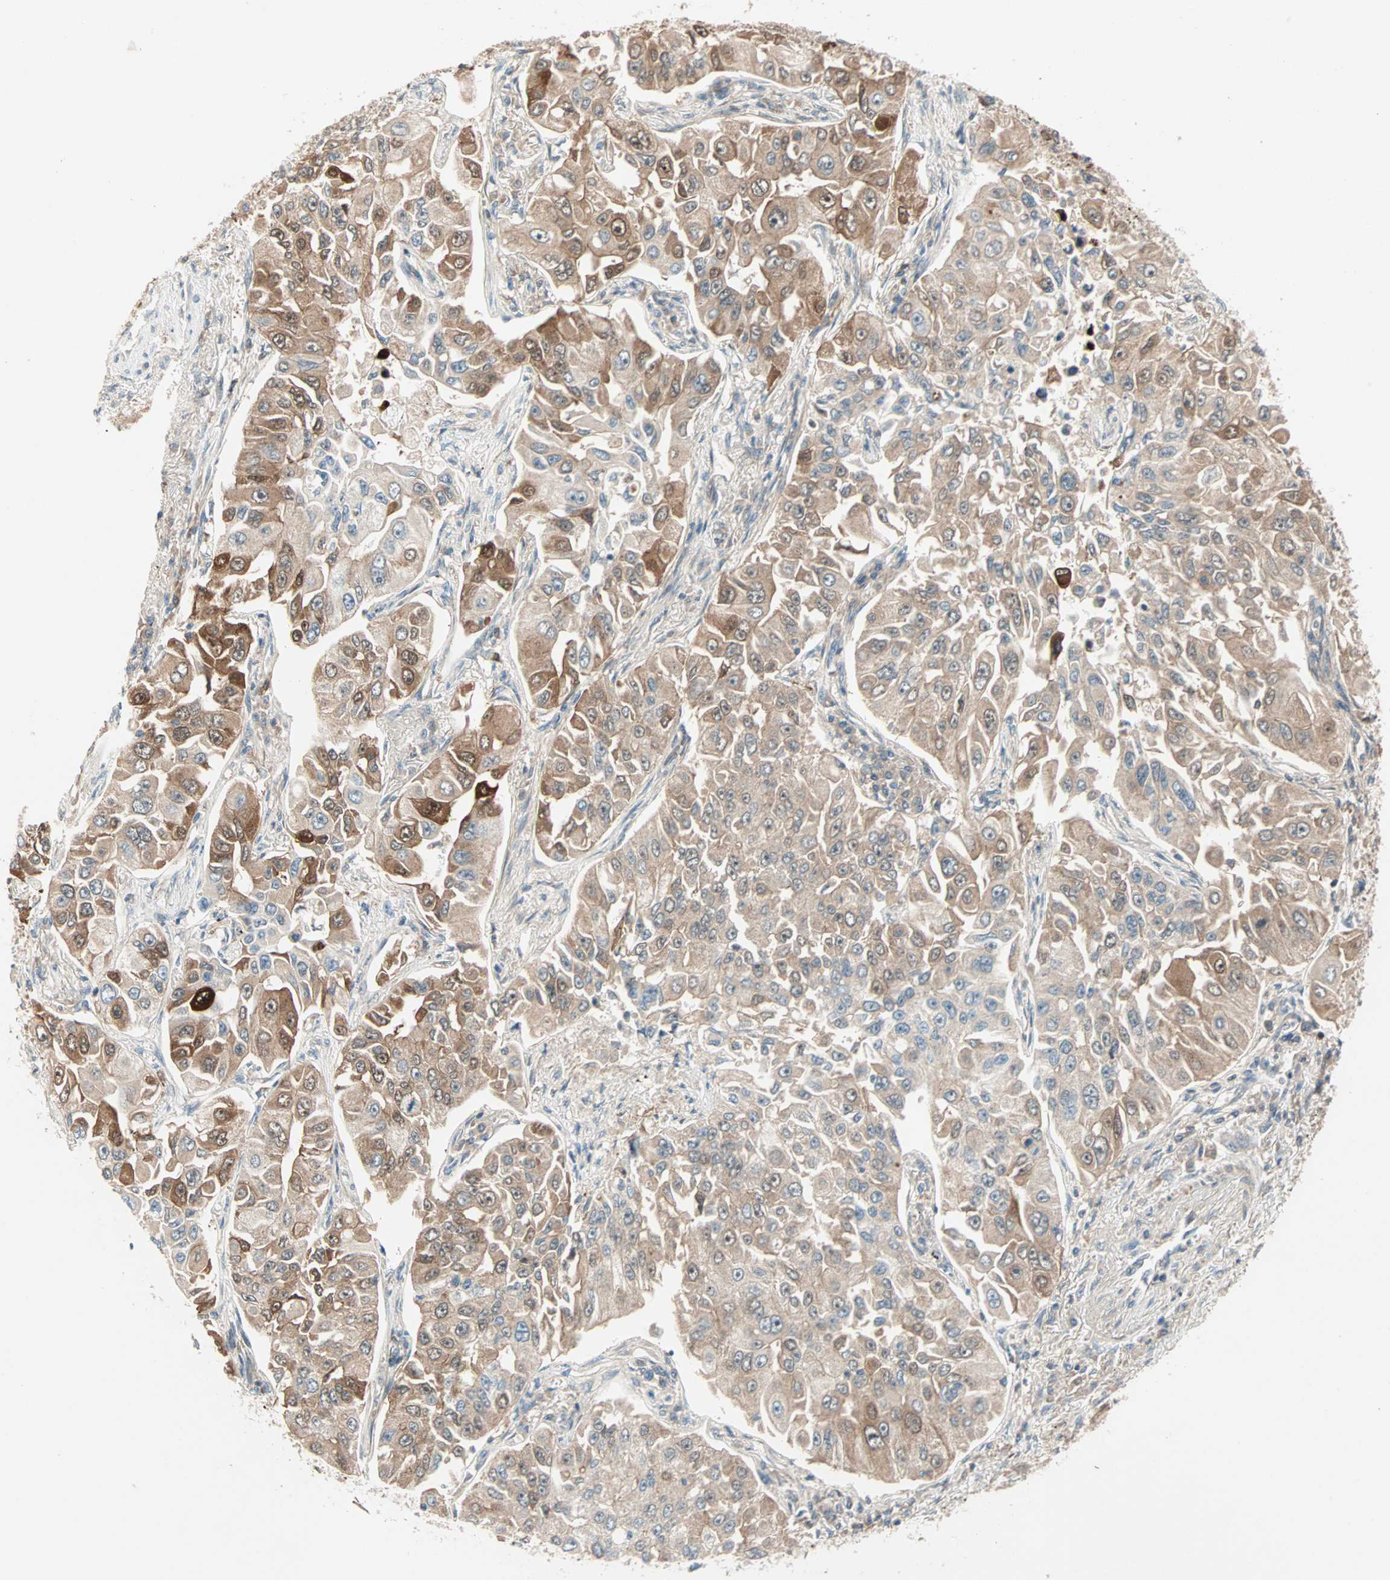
{"staining": {"intensity": "moderate", "quantity": ">75%", "location": "cytoplasmic/membranous"}, "tissue": "lung cancer", "cell_type": "Tumor cells", "image_type": "cancer", "snomed": [{"axis": "morphology", "description": "Adenocarcinoma, NOS"}, {"axis": "topography", "description": "Lung"}], "caption": "Lung cancer stained with a brown dye exhibits moderate cytoplasmic/membranous positive positivity in approximately >75% of tumor cells.", "gene": "RTL6", "patient": {"sex": "male", "age": 84}}